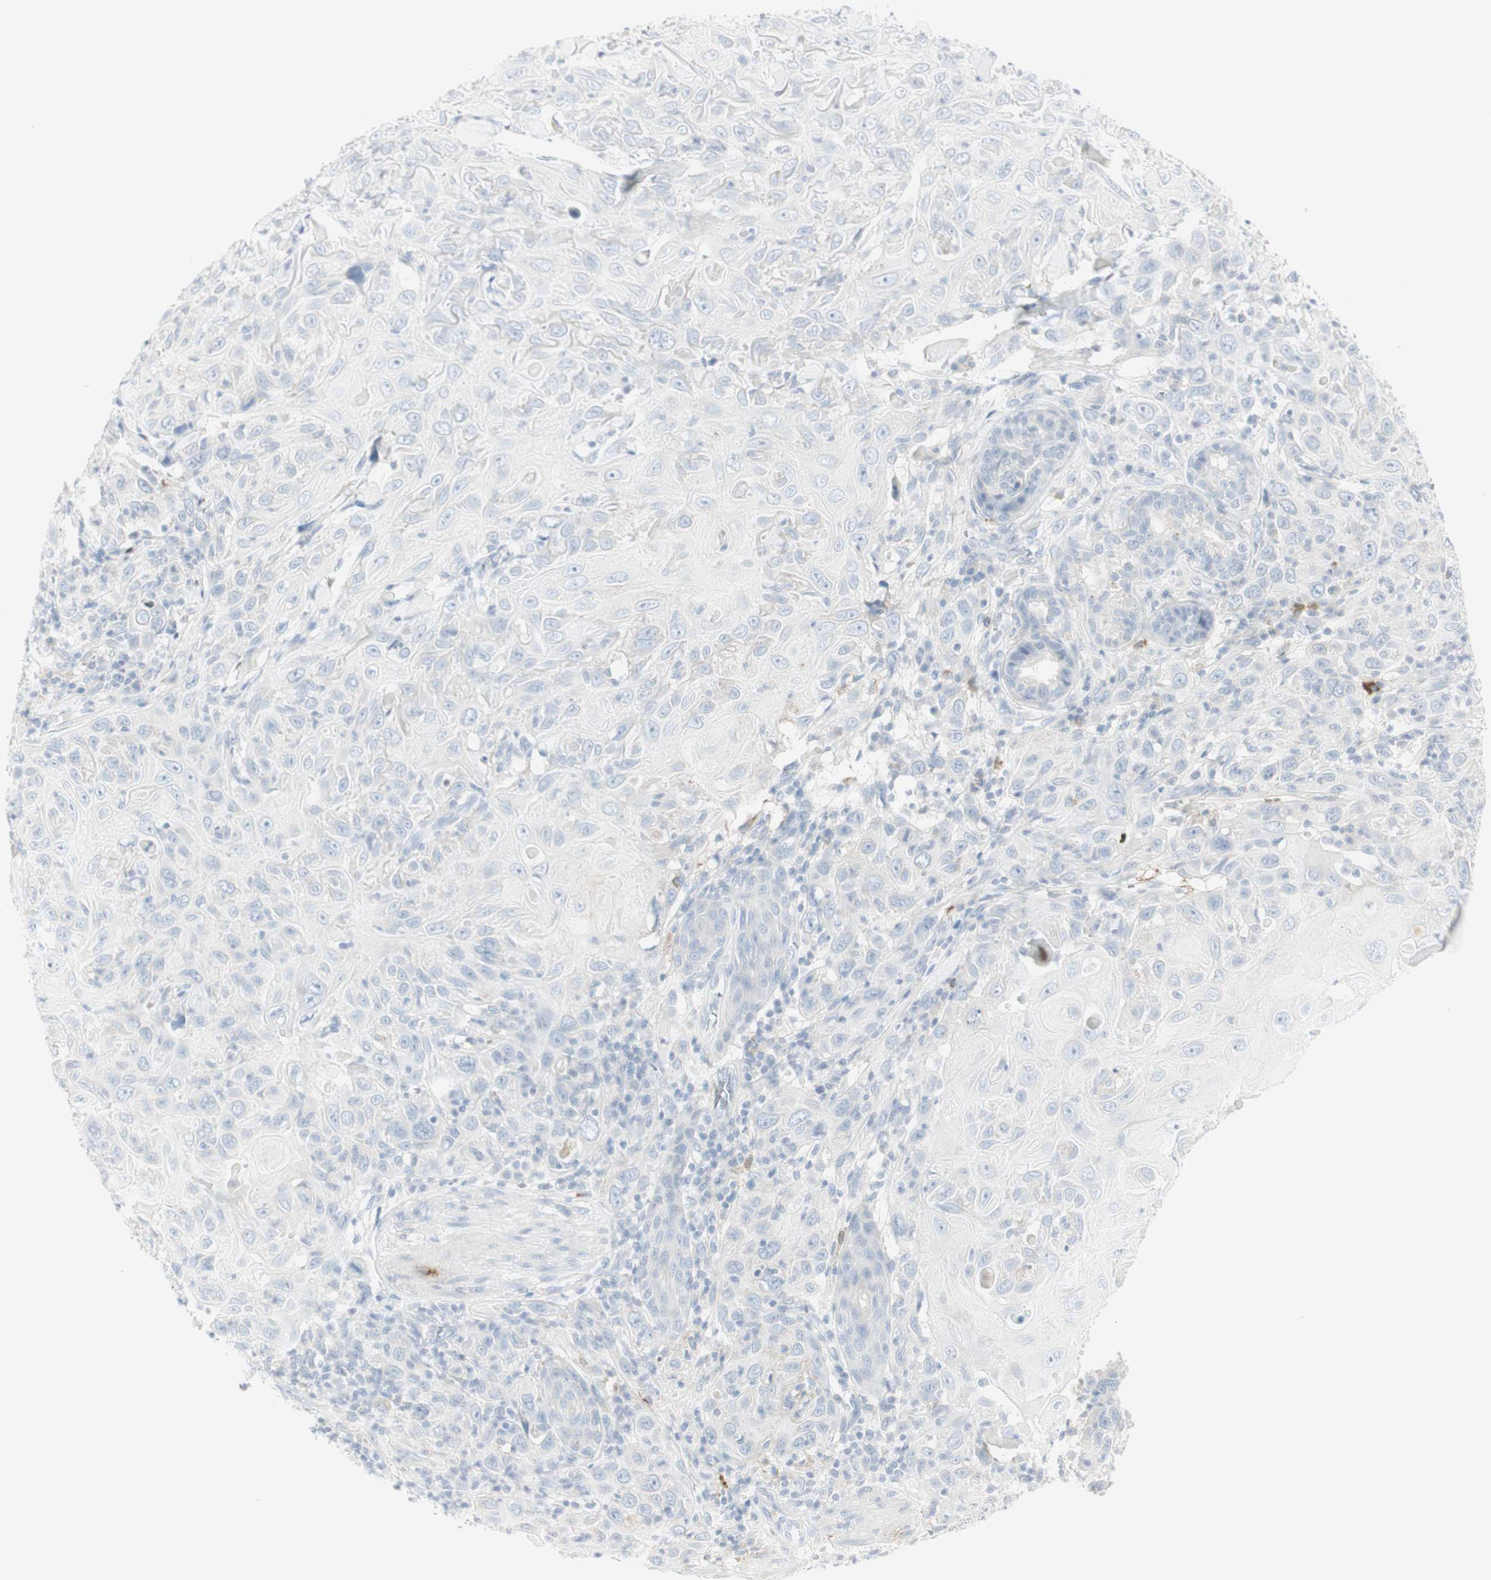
{"staining": {"intensity": "negative", "quantity": "none", "location": "none"}, "tissue": "skin cancer", "cell_type": "Tumor cells", "image_type": "cancer", "snomed": [{"axis": "morphology", "description": "Squamous cell carcinoma, NOS"}, {"axis": "topography", "description": "Skin"}], "caption": "DAB (3,3'-diaminobenzidine) immunohistochemical staining of human skin cancer (squamous cell carcinoma) demonstrates no significant staining in tumor cells.", "gene": "MDK", "patient": {"sex": "female", "age": 88}}